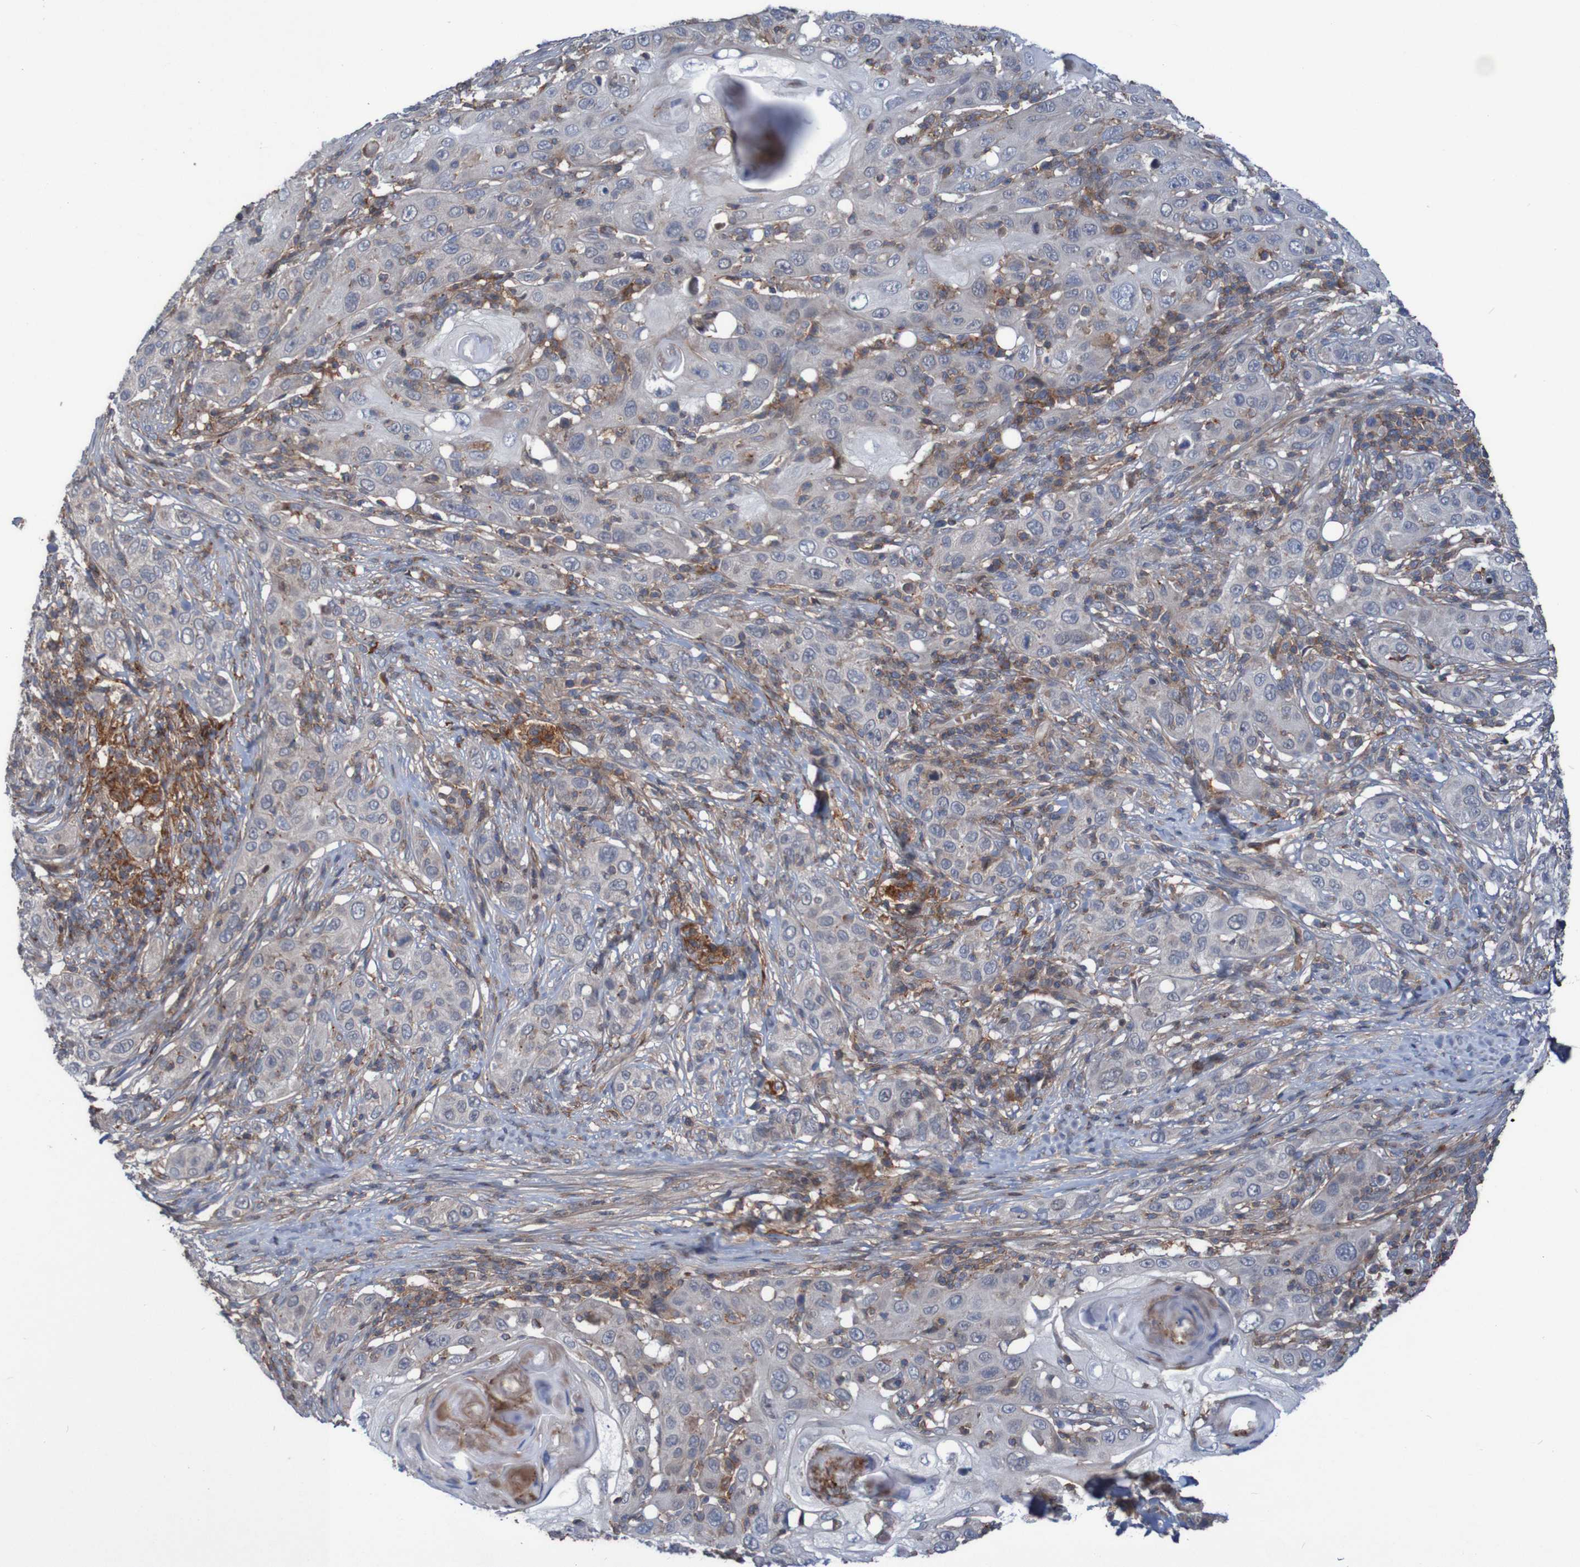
{"staining": {"intensity": "weak", "quantity": ">75%", "location": "cytoplasmic/membranous"}, "tissue": "skin cancer", "cell_type": "Tumor cells", "image_type": "cancer", "snomed": [{"axis": "morphology", "description": "Squamous cell carcinoma, NOS"}, {"axis": "topography", "description": "Skin"}], "caption": "DAB (3,3'-diaminobenzidine) immunohistochemical staining of human skin squamous cell carcinoma demonstrates weak cytoplasmic/membranous protein staining in approximately >75% of tumor cells.", "gene": "PDGFB", "patient": {"sex": "female", "age": 88}}